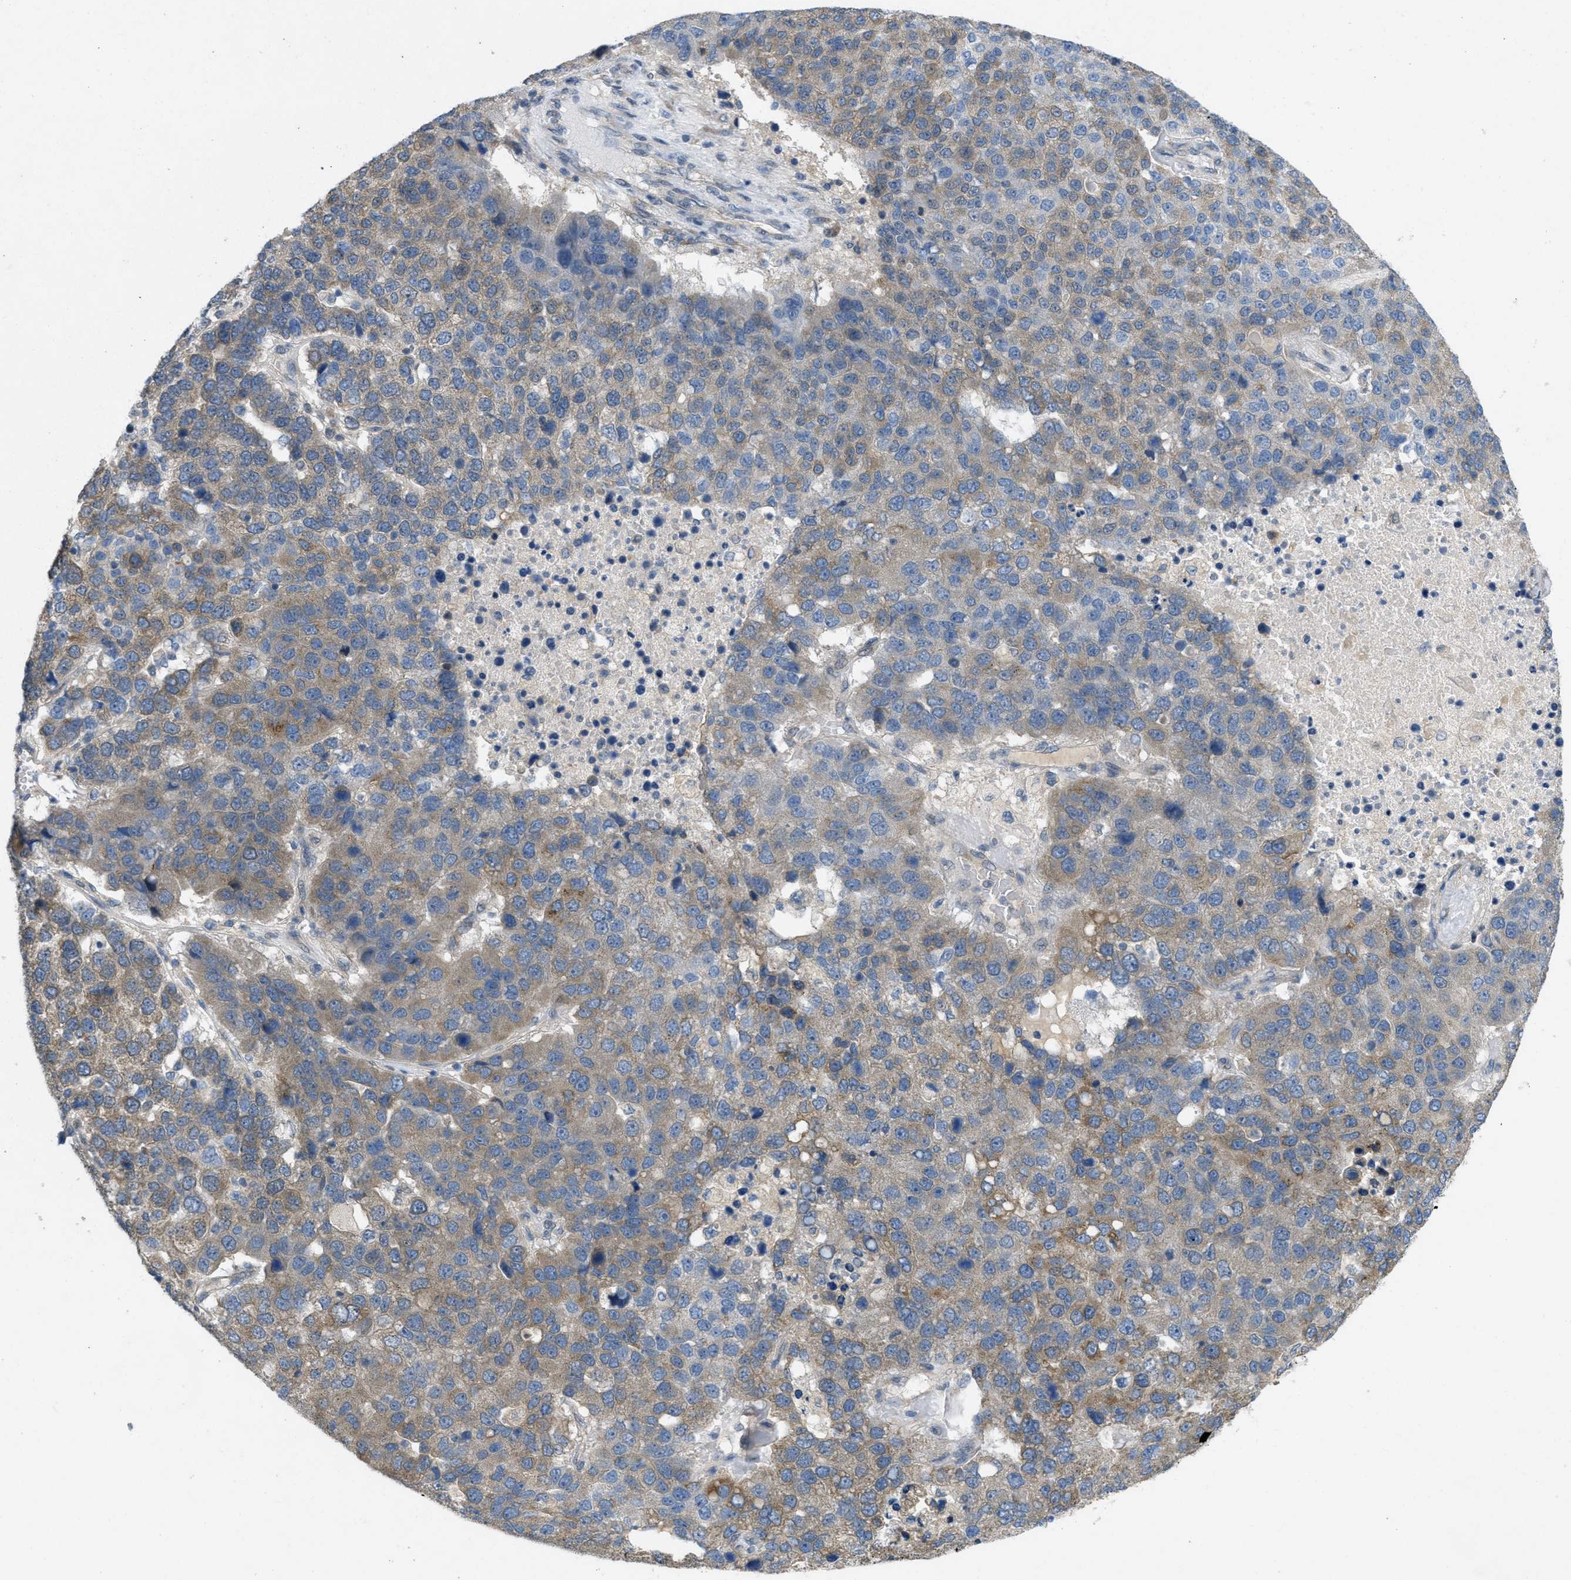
{"staining": {"intensity": "weak", "quantity": "<25%", "location": "cytoplasmic/membranous"}, "tissue": "pancreatic cancer", "cell_type": "Tumor cells", "image_type": "cancer", "snomed": [{"axis": "morphology", "description": "Adenocarcinoma, NOS"}, {"axis": "topography", "description": "Pancreas"}], "caption": "Pancreatic cancer was stained to show a protein in brown. There is no significant positivity in tumor cells.", "gene": "IFNLR1", "patient": {"sex": "female", "age": 61}}